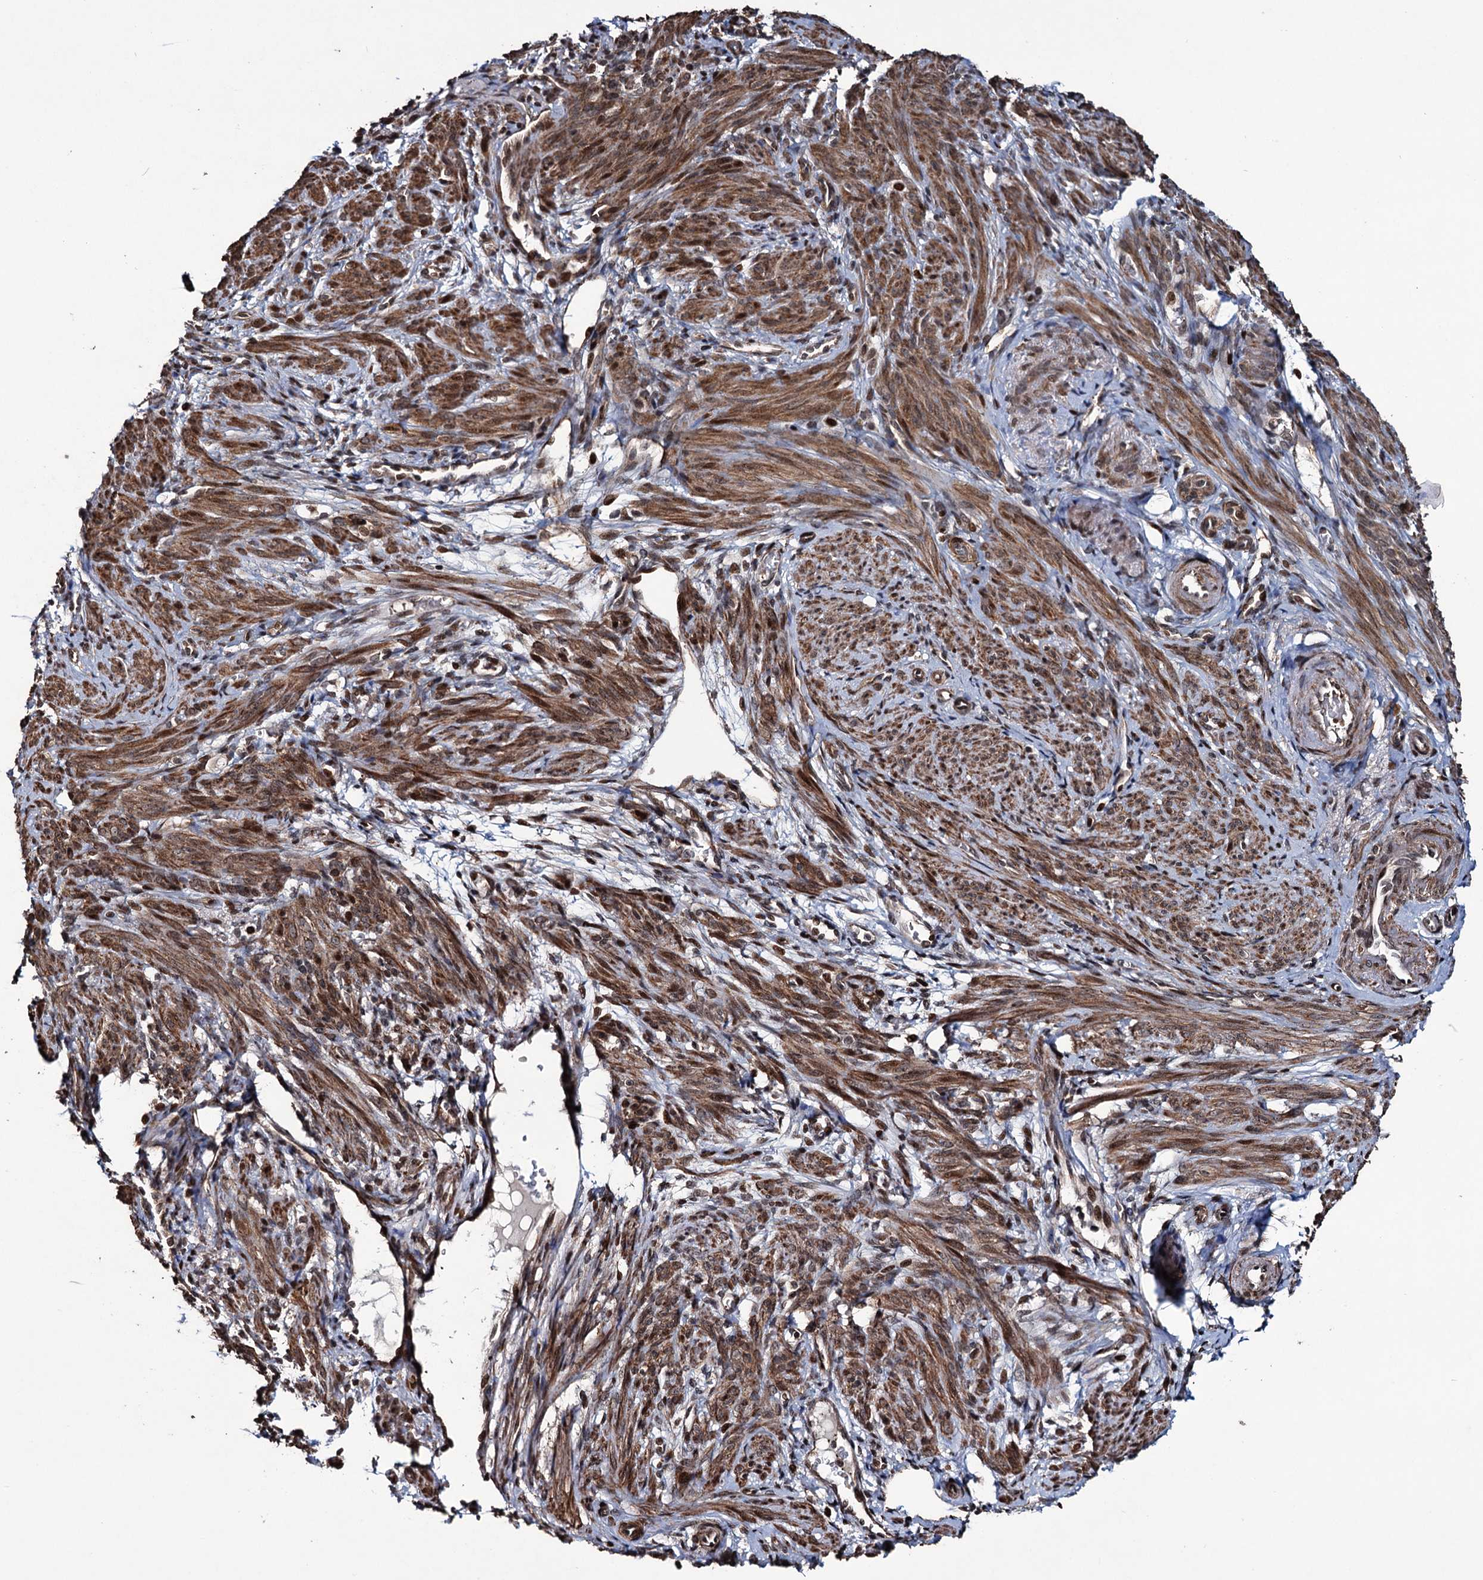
{"staining": {"intensity": "strong", "quantity": ">75%", "location": "cytoplasmic/membranous"}, "tissue": "smooth muscle", "cell_type": "Smooth muscle cells", "image_type": "normal", "snomed": [{"axis": "morphology", "description": "Normal tissue, NOS"}, {"axis": "topography", "description": "Smooth muscle"}], "caption": "Immunohistochemistry (IHC) image of unremarkable smooth muscle: smooth muscle stained using immunohistochemistry demonstrates high levels of strong protein expression localized specifically in the cytoplasmic/membranous of smooth muscle cells, appearing as a cytoplasmic/membranous brown color.", "gene": "EYA4", "patient": {"sex": "female", "age": 39}}